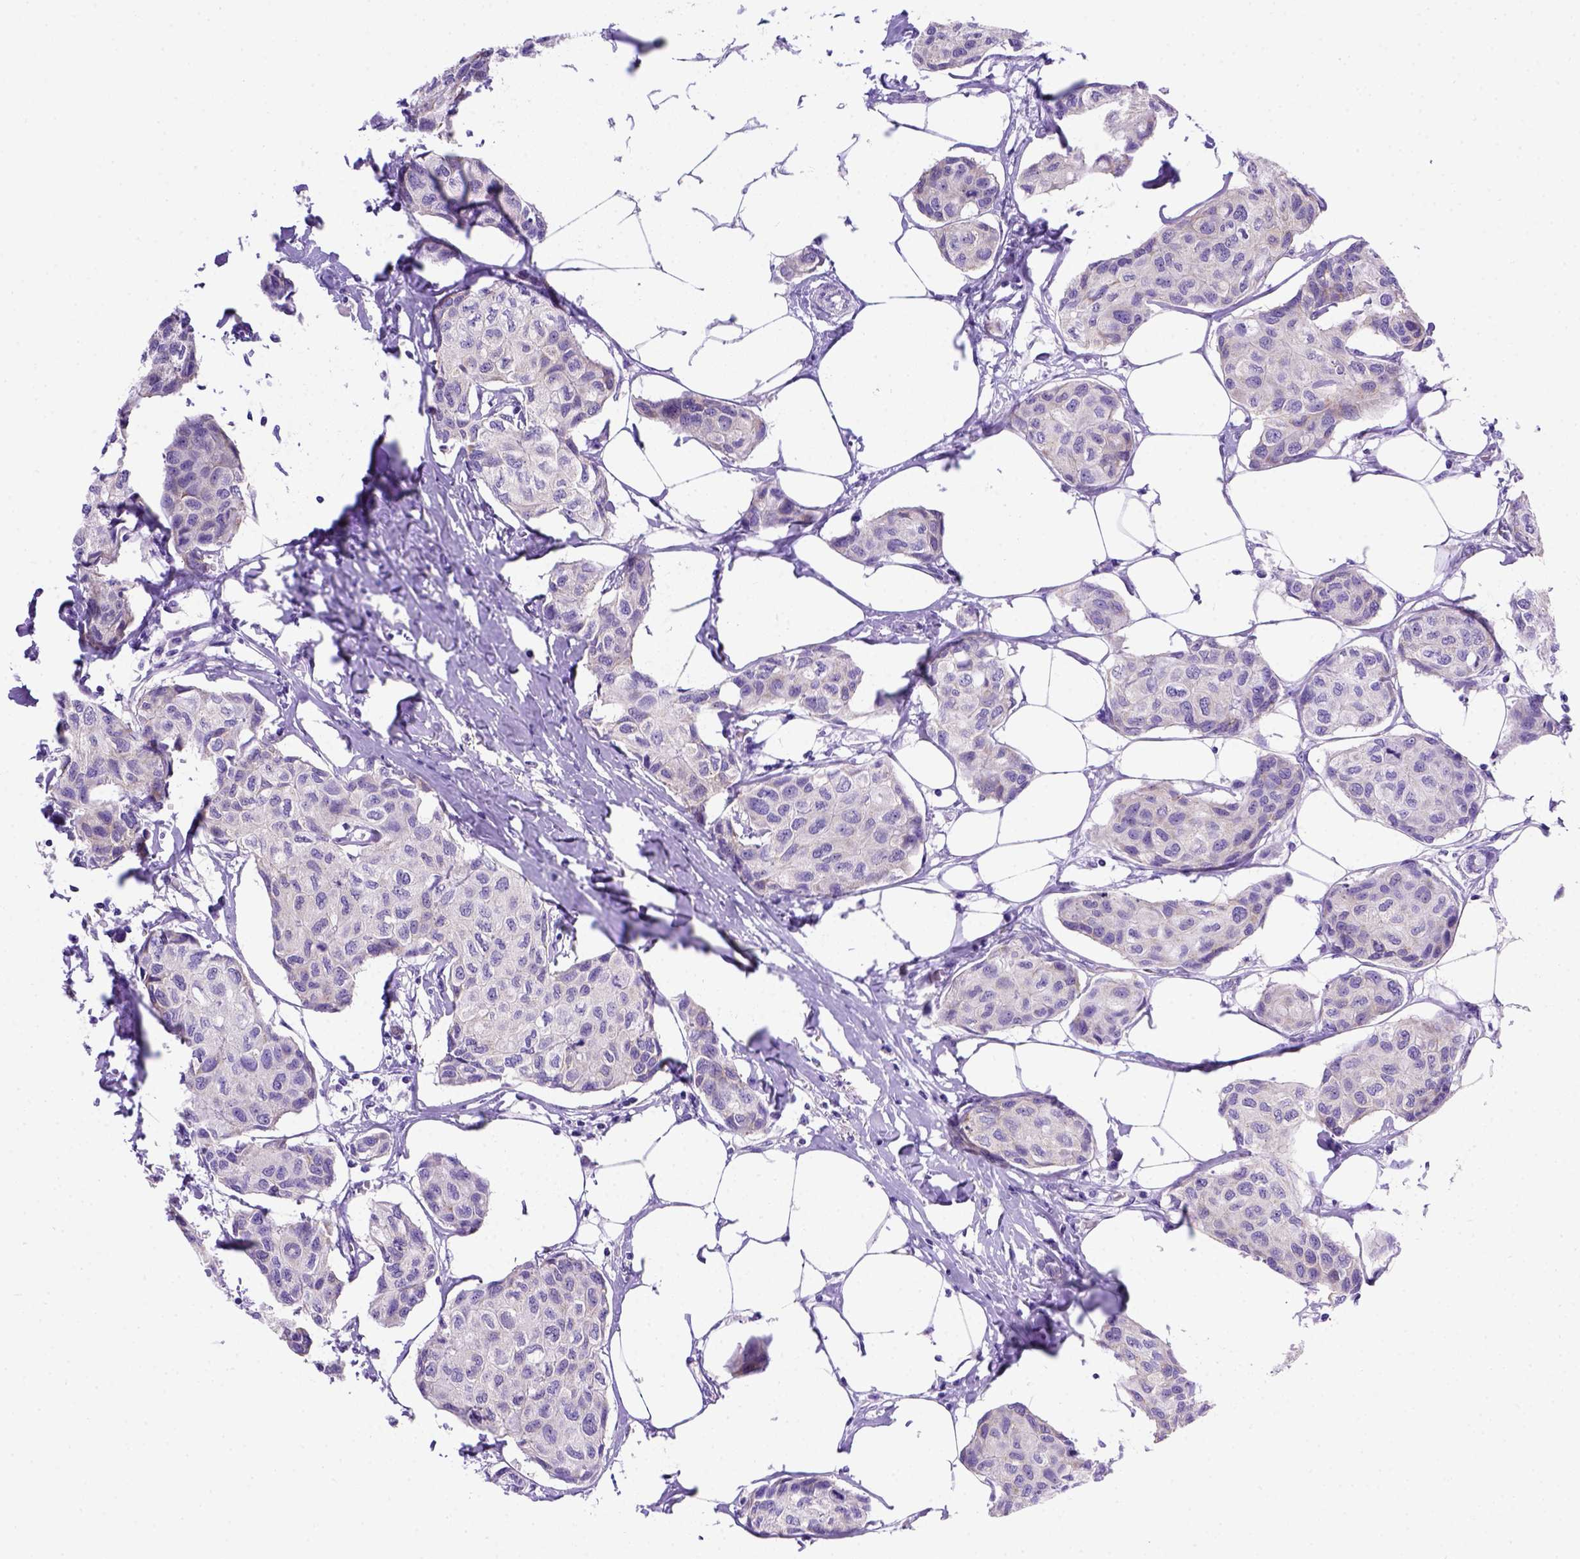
{"staining": {"intensity": "negative", "quantity": "none", "location": "none"}, "tissue": "breast cancer", "cell_type": "Tumor cells", "image_type": "cancer", "snomed": [{"axis": "morphology", "description": "Duct carcinoma"}, {"axis": "topography", "description": "Breast"}], "caption": "Breast infiltrating ductal carcinoma was stained to show a protein in brown. There is no significant staining in tumor cells.", "gene": "FOXI1", "patient": {"sex": "female", "age": 80}}